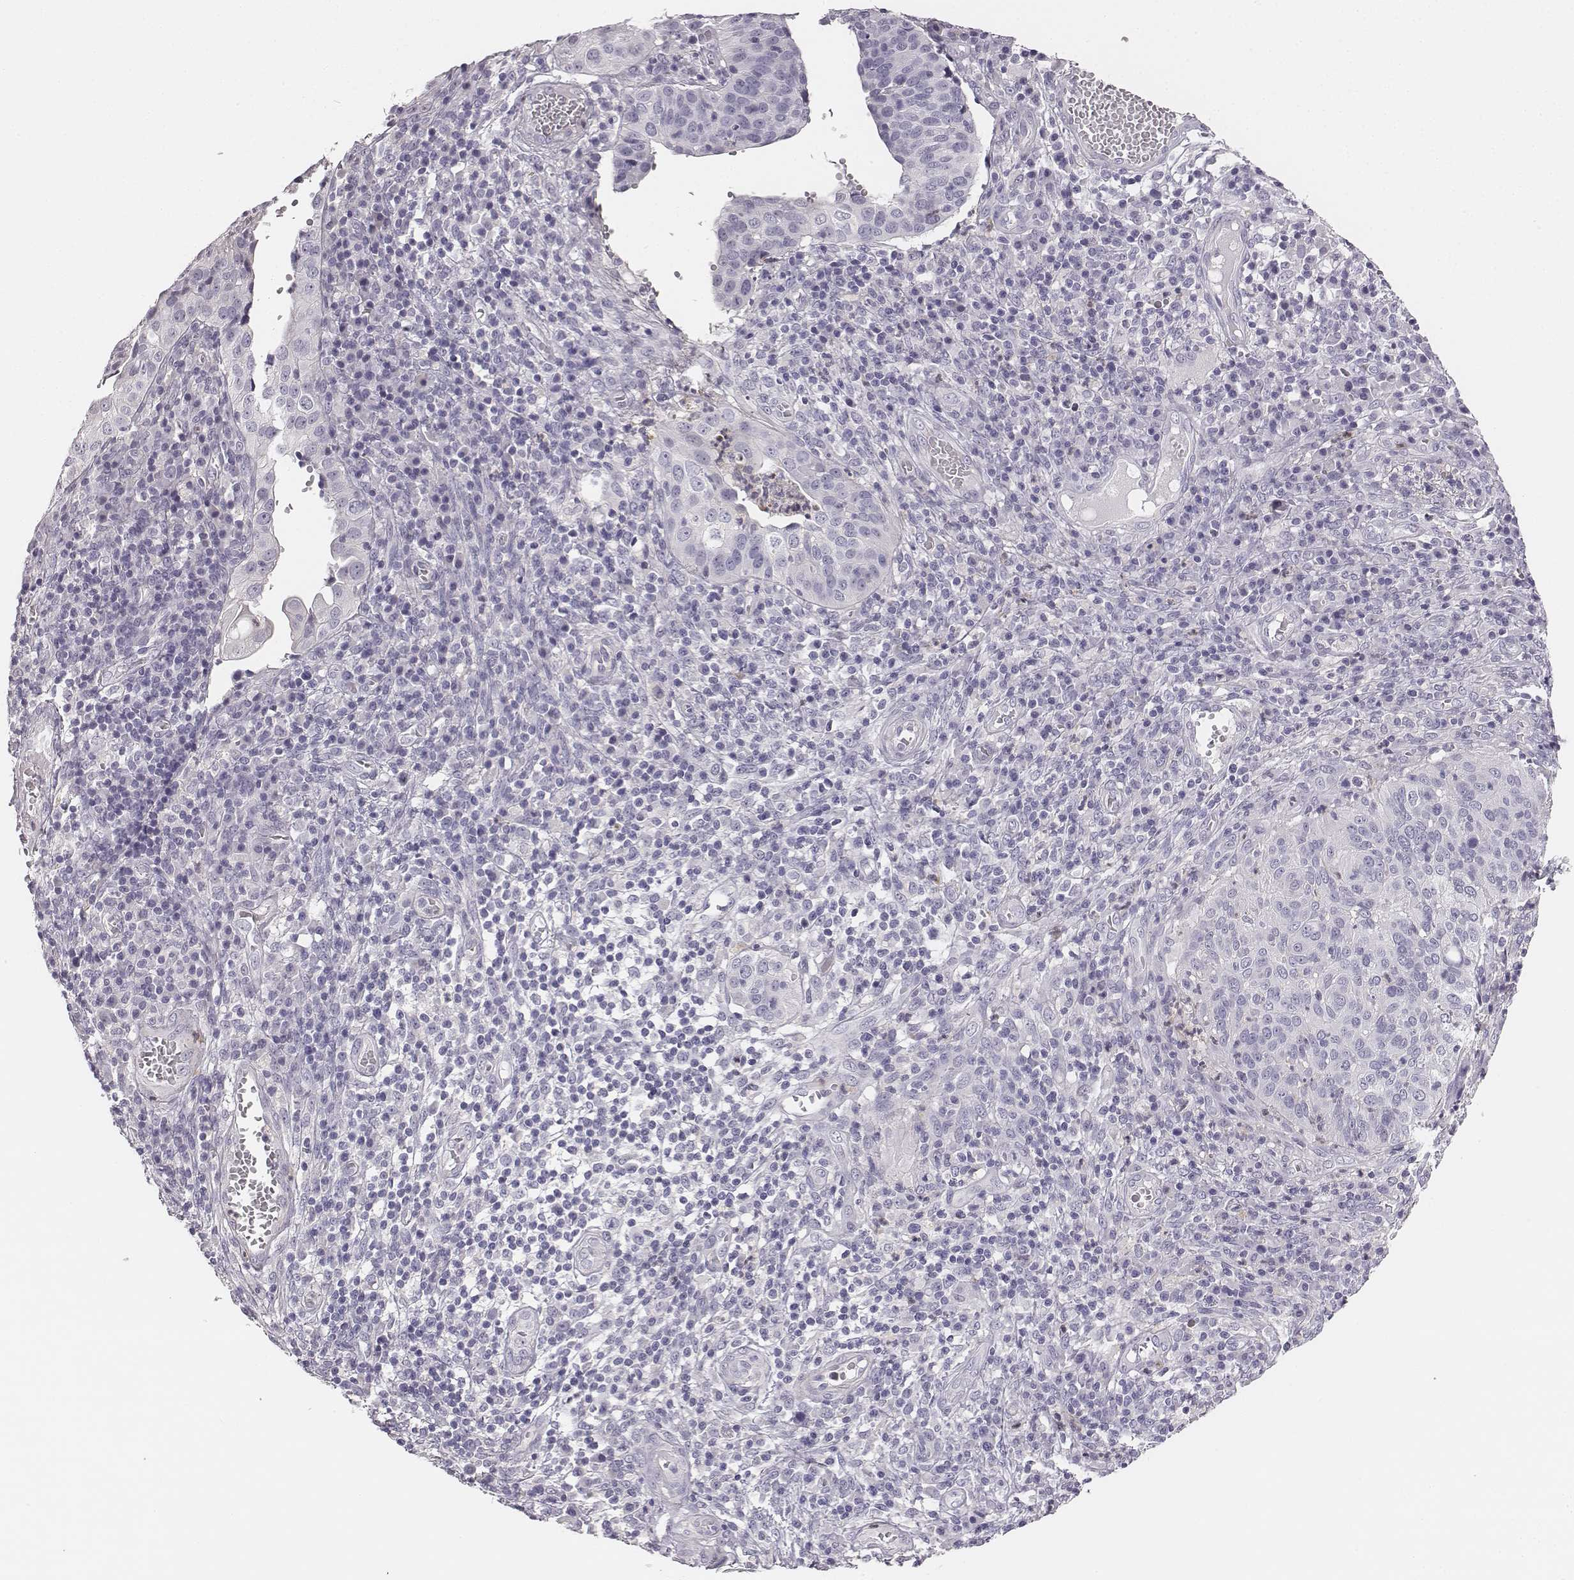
{"staining": {"intensity": "negative", "quantity": "none", "location": "none"}, "tissue": "cervical cancer", "cell_type": "Tumor cells", "image_type": "cancer", "snomed": [{"axis": "morphology", "description": "Squamous cell carcinoma, NOS"}, {"axis": "topography", "description": "Cervix"}], "caption": "High magnification brightfield microscopy of cervical cancer (squamous cell carcinoma) stained with DAB (brown) and counterstained with hematoxylin (blue): tumor cells show no significant staining.", "gene": "ADAM7", "patient": {"sex": "female", "age": 39}}